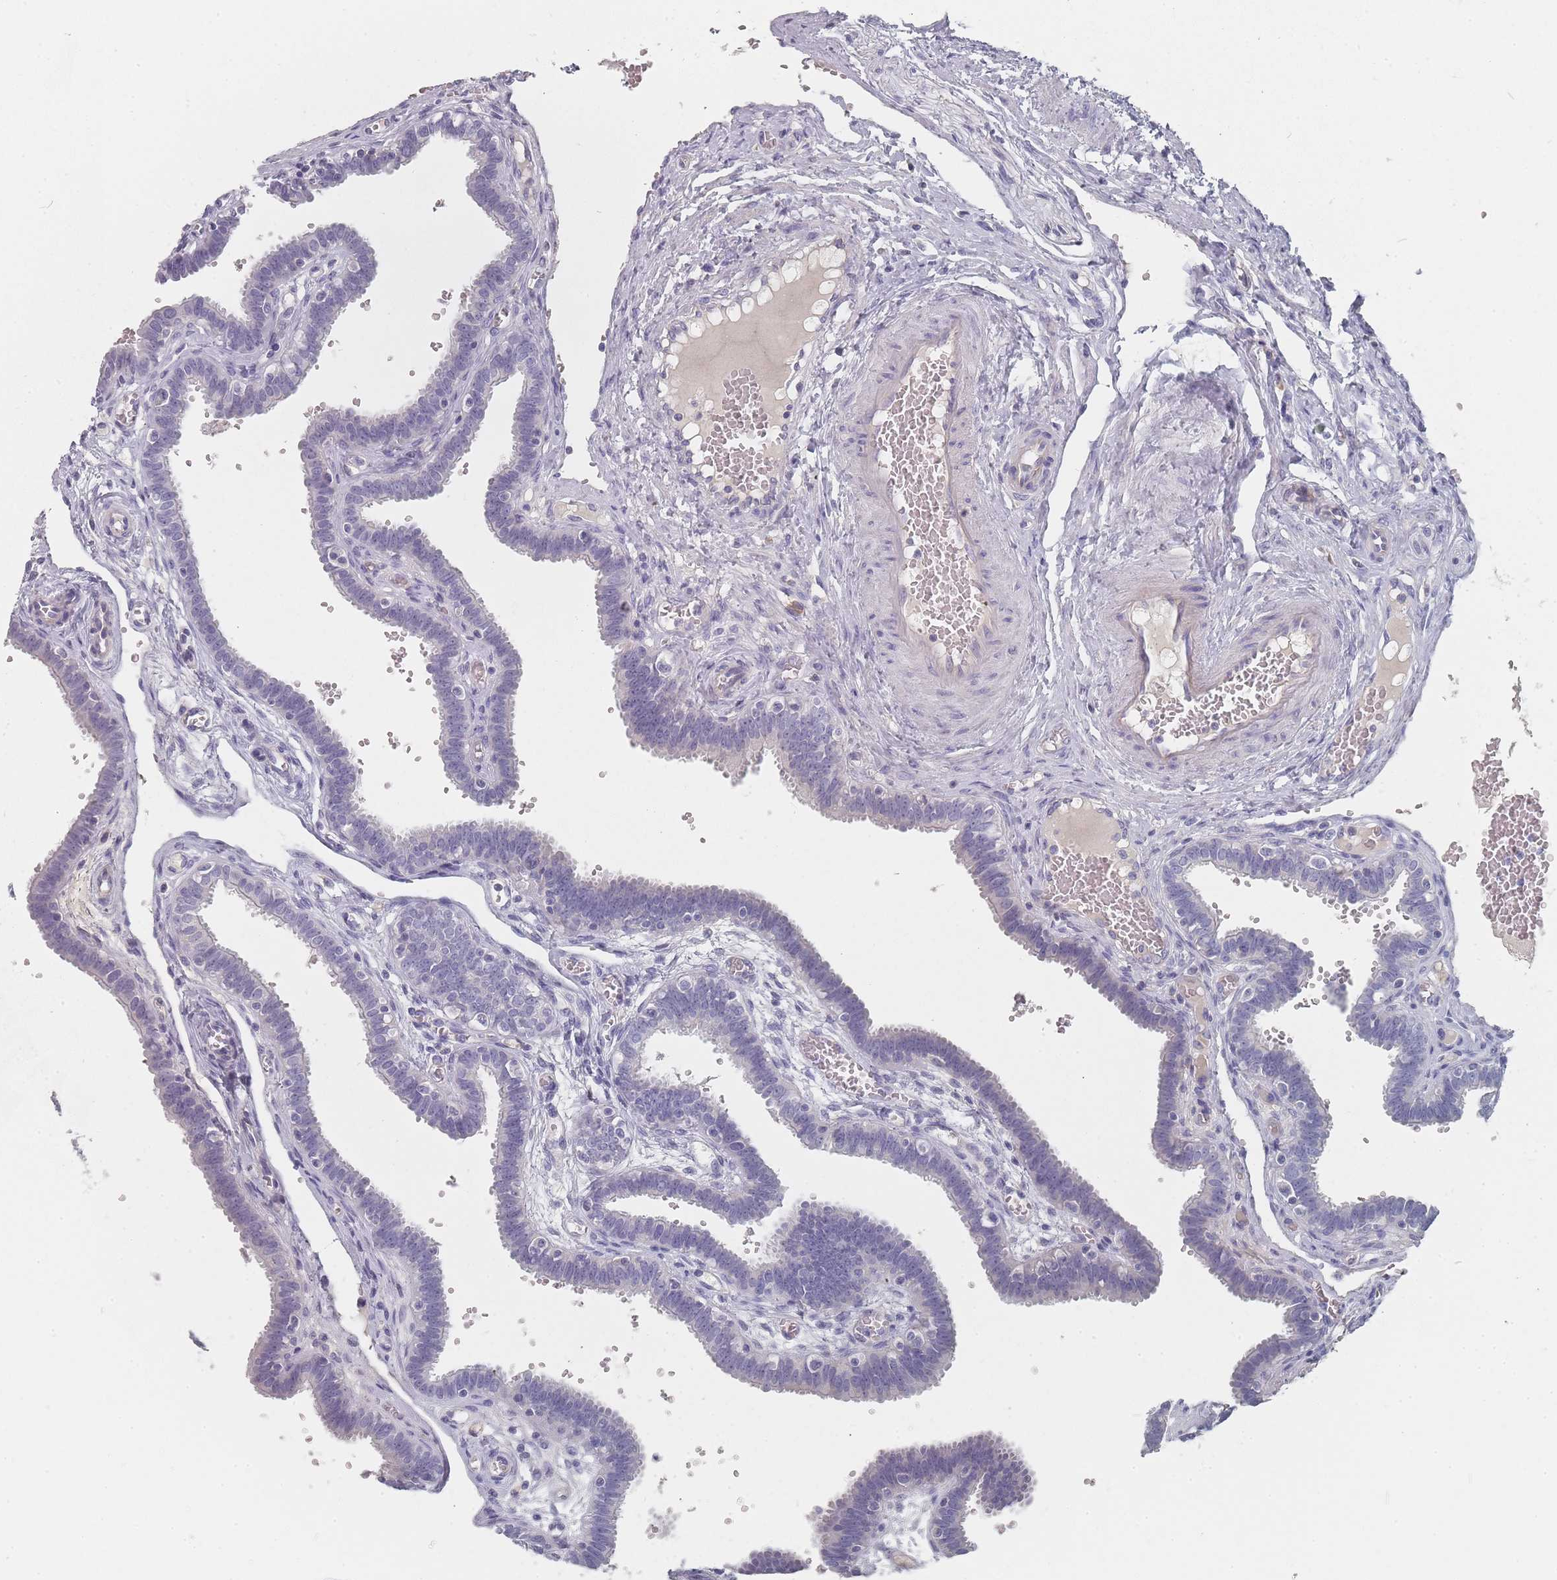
{"staining": {"intensity": "negative", "quantity": "none", "location": "none"}, "tissue": "fallopian tube", "cell_type": "Glandular cells", "image_type": "normal", "snomed": [{"axis": "morphology", "description": "Normal tissue, NOS"}, {"axis": "topography", "description": "Fallopian tube"}, {"axis": "topography", "description": "Placenta"}], "caption": "Fallopian tube stained for a protein using immunohistochemistry shows no positivity glandular cells.", "gene": "SLC35E4", "patient": {"sex": "female", "age": 32}}